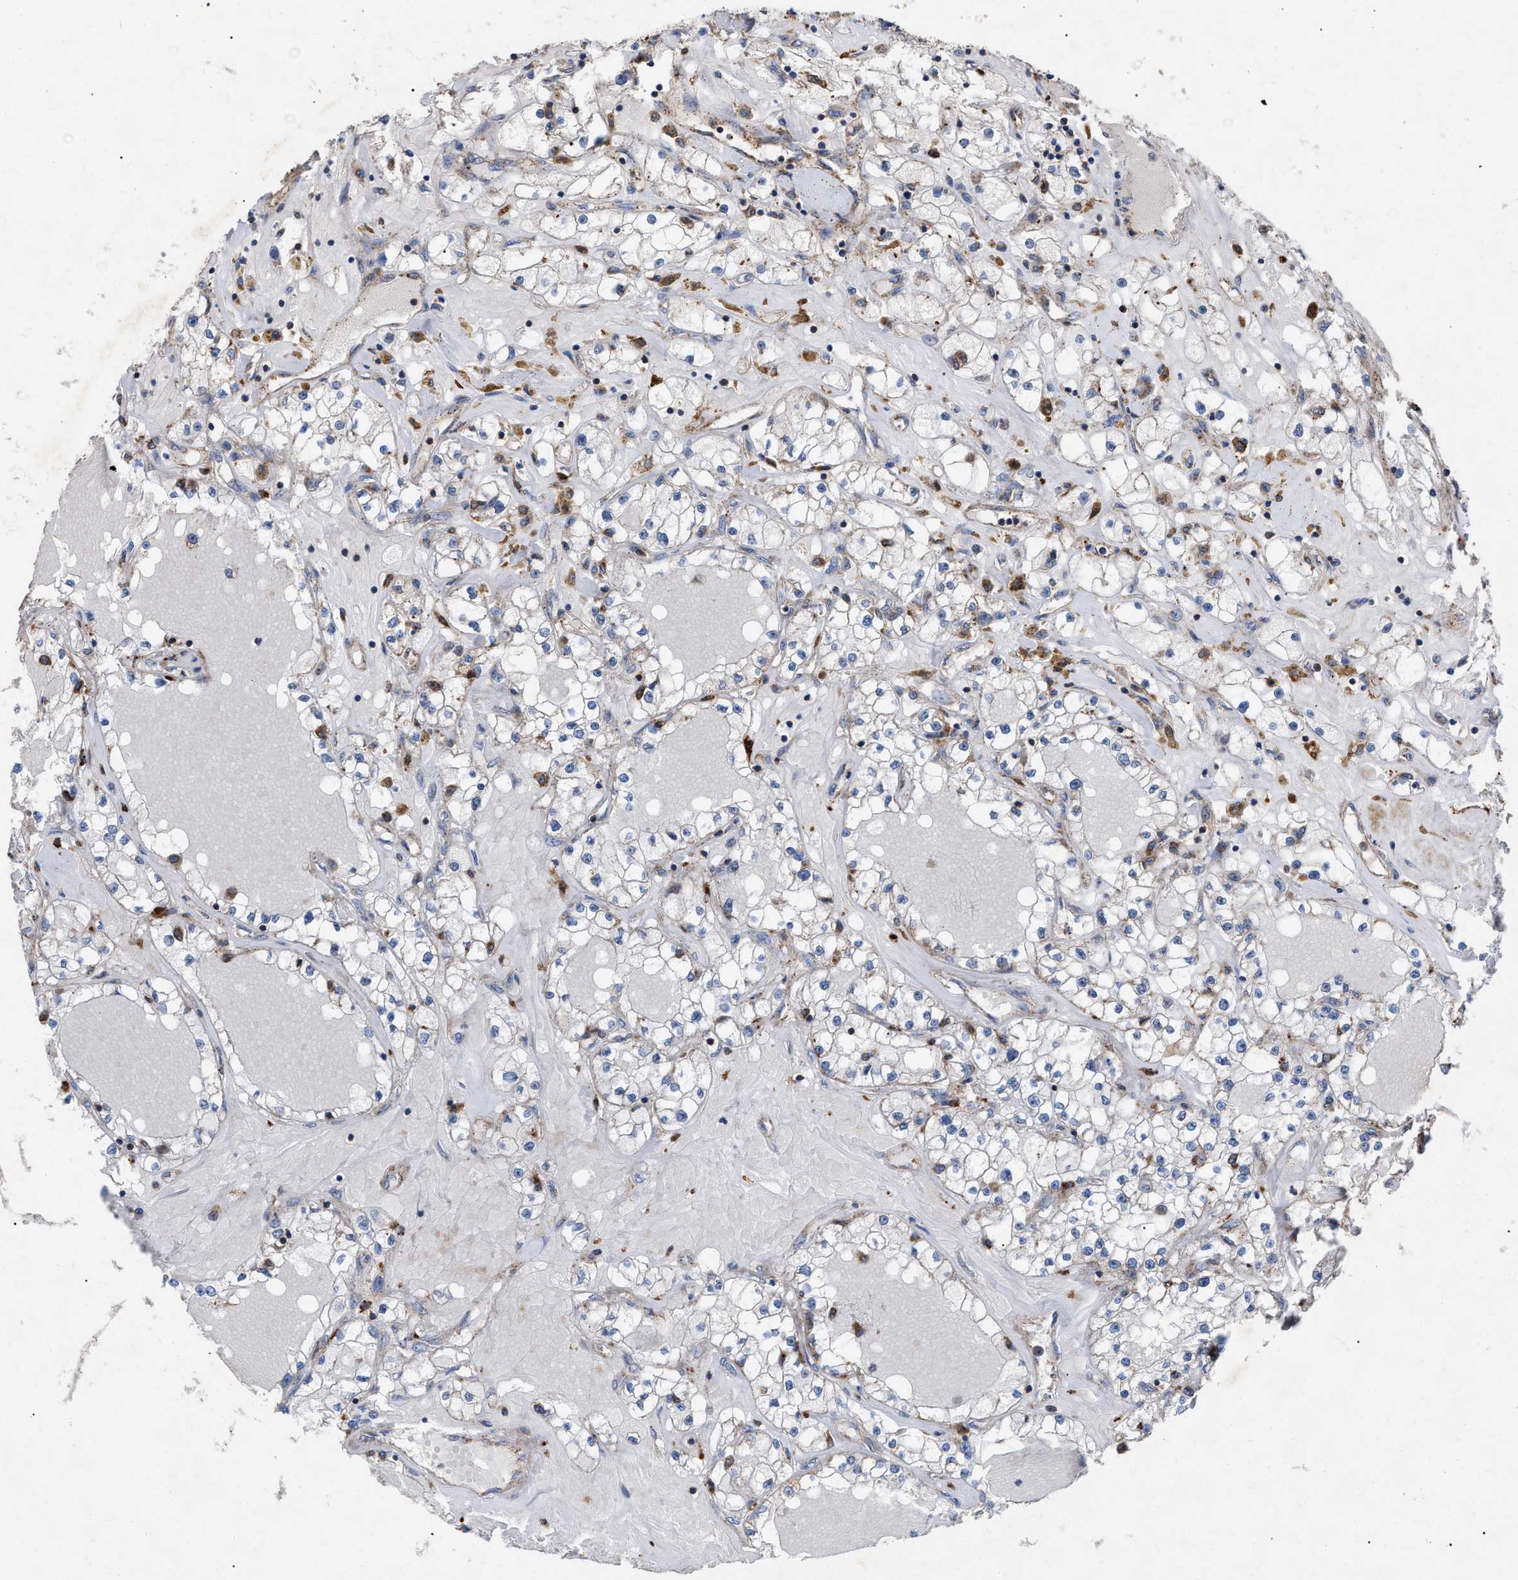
{"staining": {"intensity": "negative", "quantity": "none", "location": "none"}, "tissue": "renal cancer", "cell_type": "Tumor cells", "image_type": "cancer", "snomed": [{"axis": "morphology", "description": "Adenocarcinoma, NOS"}, {"axis": "topography", "description": "Kidney"}], "caption": "The immunohistochemistry (IHC) histopathology image has no significant staining in tumor cells of renal adenocarcinoma tissue.", "gene": "FAM171A2", "patient": {"sex": "male", "age": 56}}